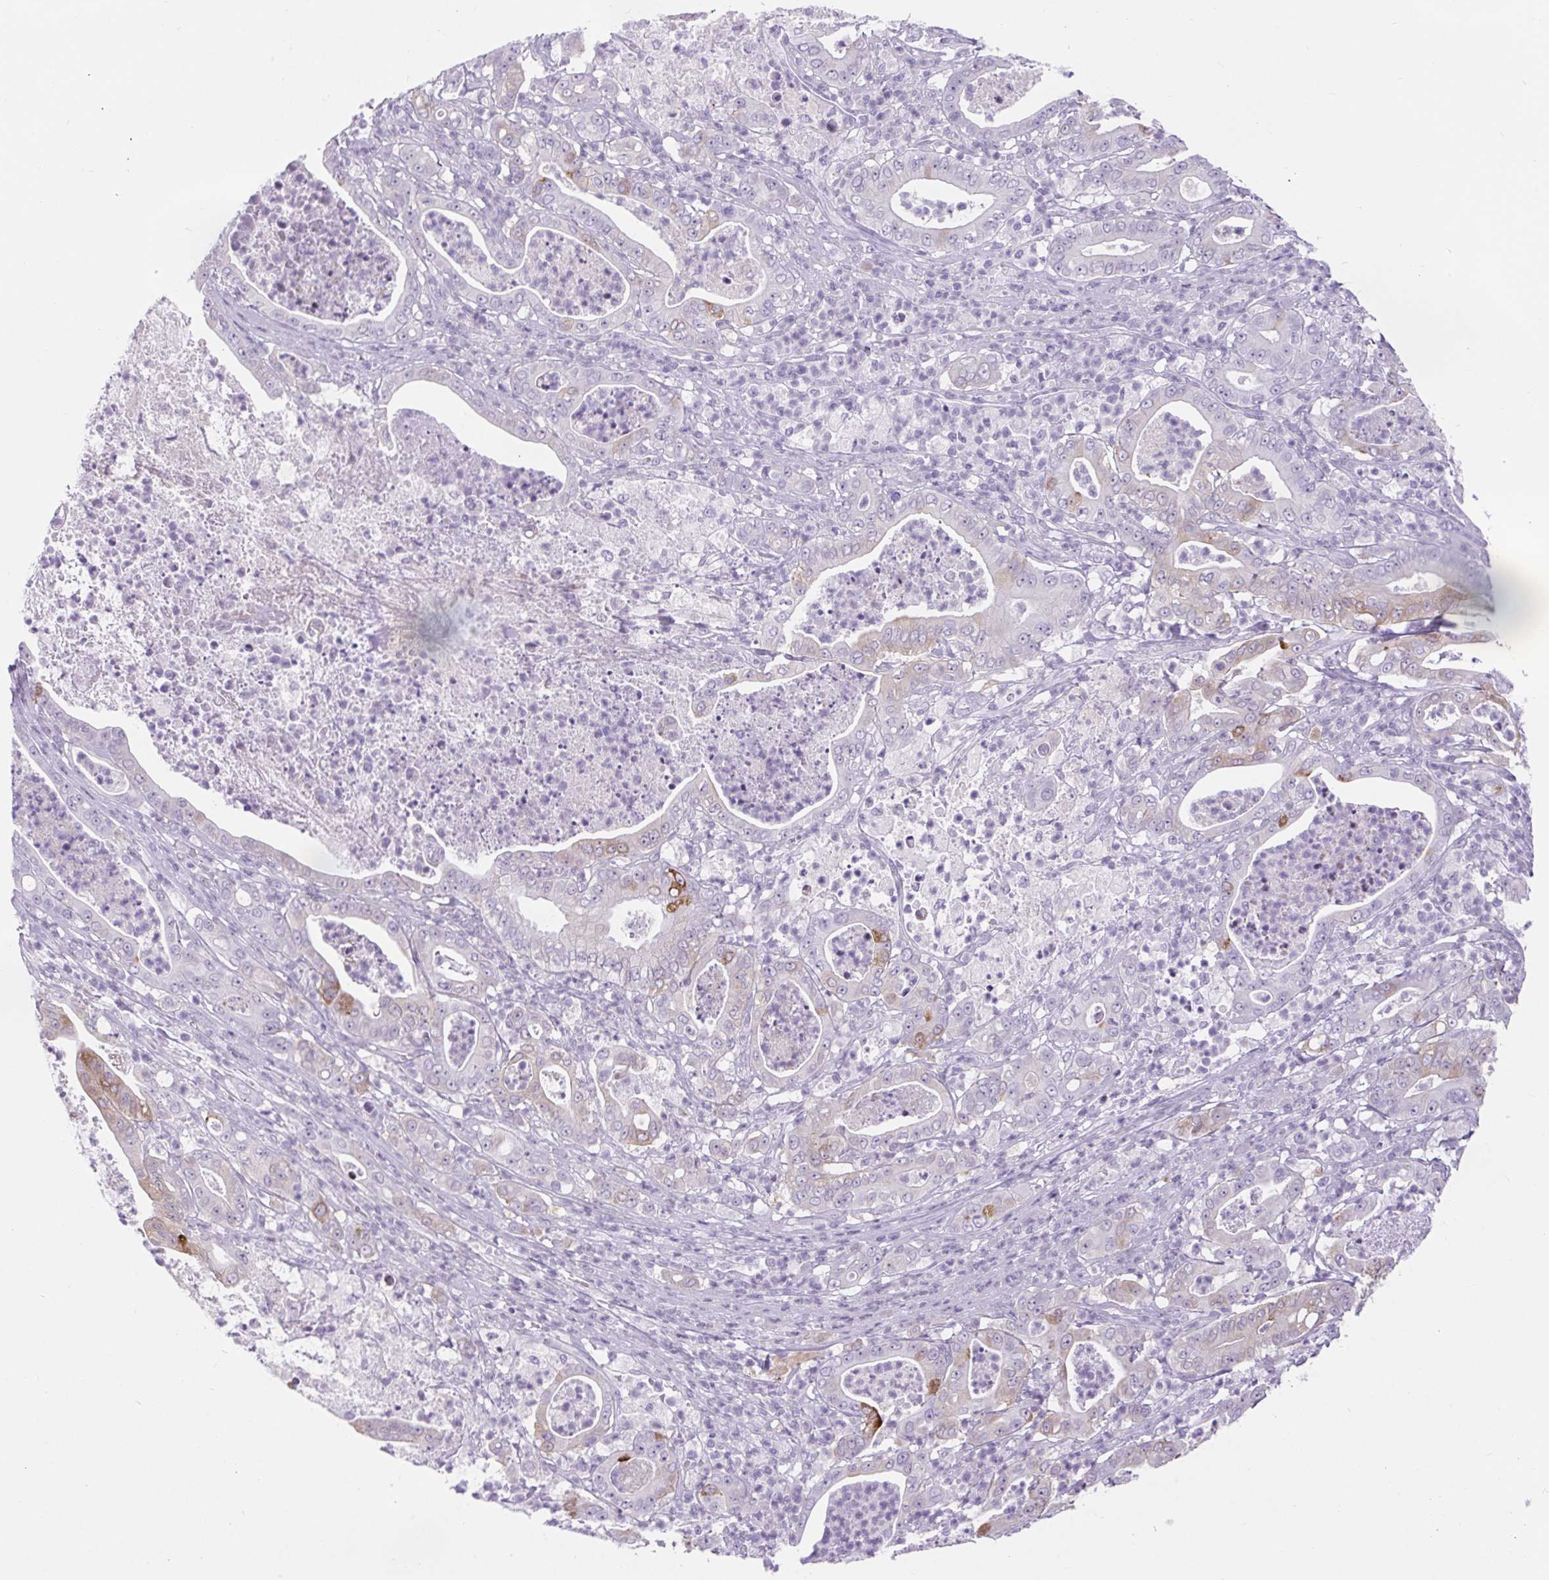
{"staining": {"intensity": "strong", "quantity": "<25%", "location": "cytoplasmic/membranous"}, "tissue": "pancreatic cancer", "cell_type": "Tumor cells", "image_type": "cancer", "snomed": [{"axis": "morphology", "description": "Adenocarcinoma, NOS"}, {"axis": "topography", "description": "Pancreas"}], "caption": "Immunohistochemical staining of human pancreatic adenocarcinoma exhibits medium levels of strong cytoplasmic/membranous staining in about <25% of tumor cells. (DAB (3,3'-diaminobenzidine) IHC with brightfield microscopy, high magnification).", "gene": "BCAS1", "patient": {"sex": "male", "age": 71}}